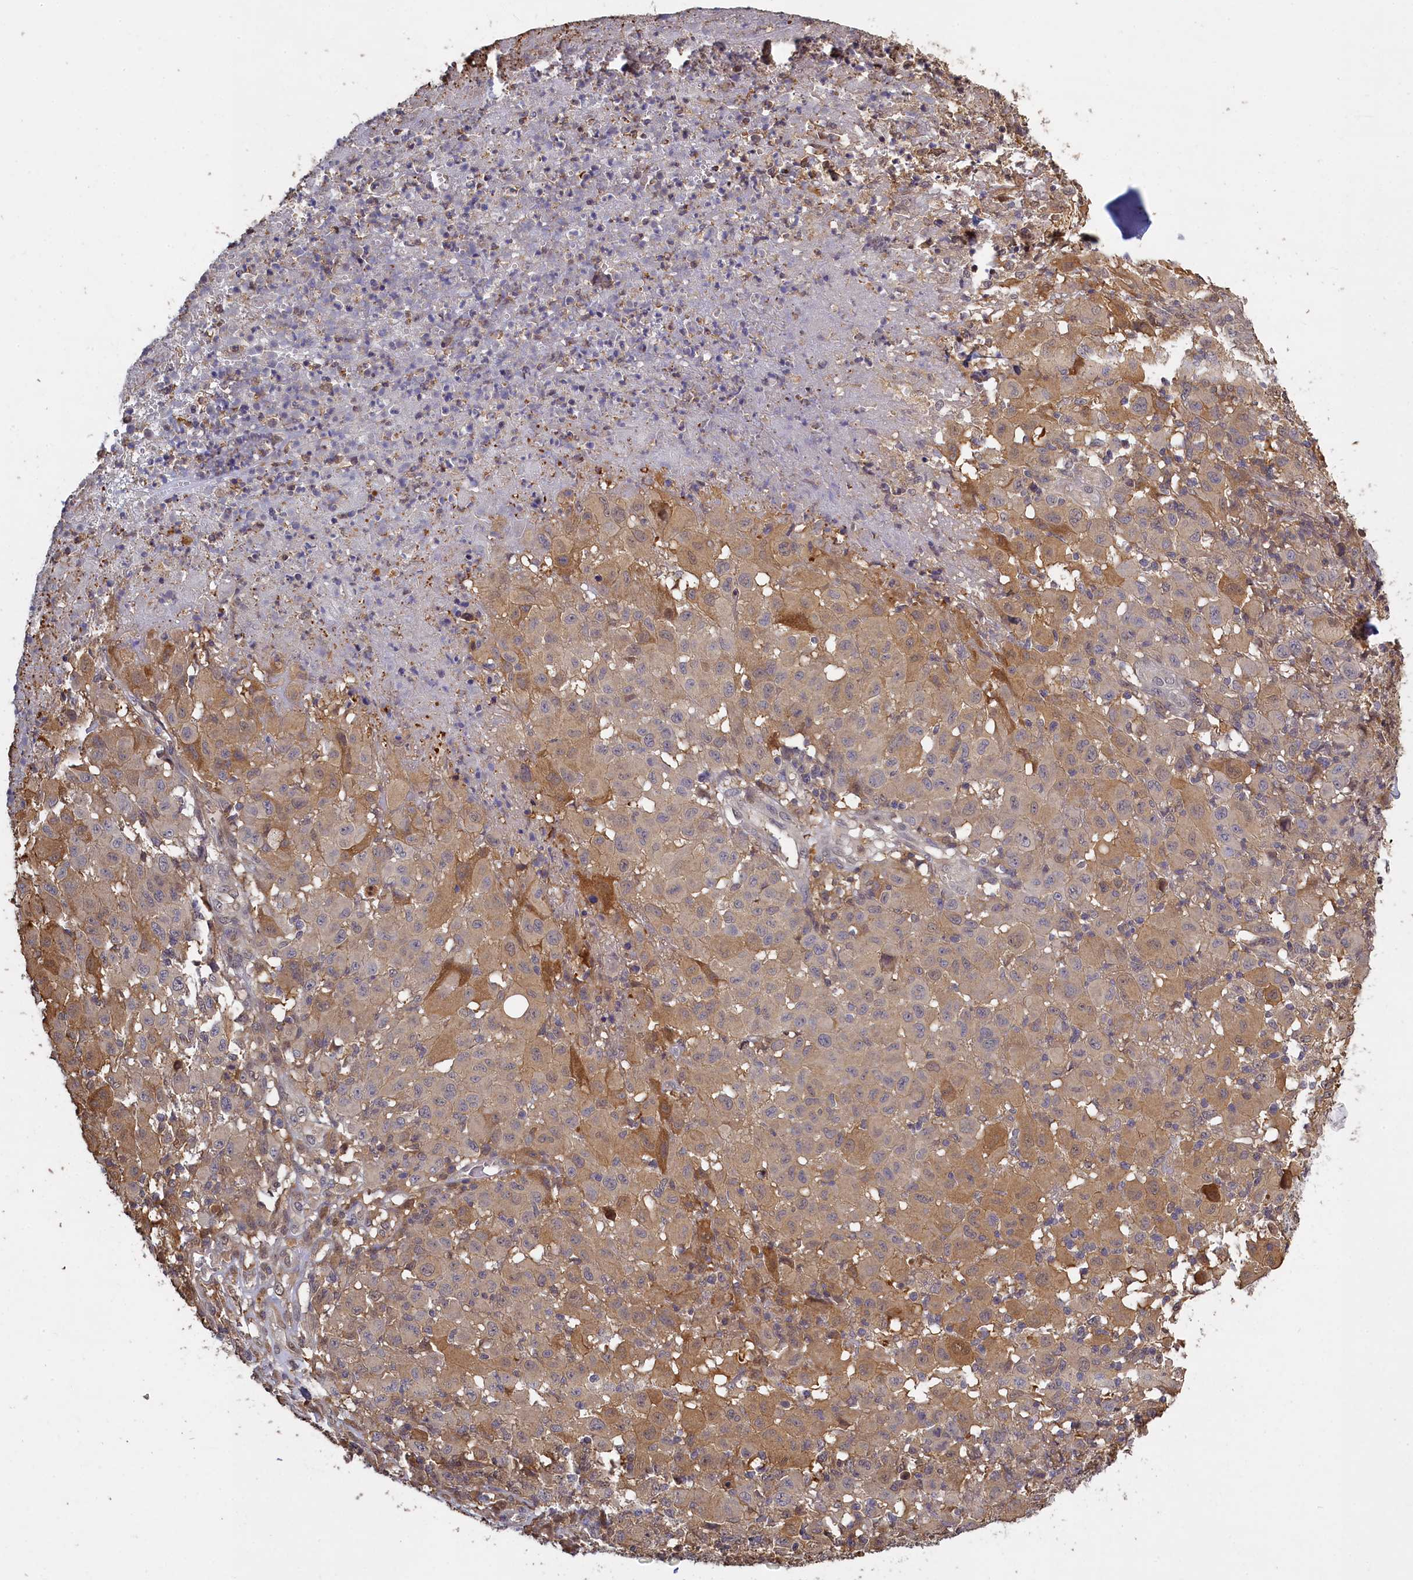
{"staining": {"intensity": "moderate", "quantity": "25%-75%", "location": "cytoplasmic/membranous"}, "tissue": "melanoma", "cell_type": "Tumor cells", "image_type": "cancer", "snomed": [{"axis": "morphology", "description": "Malignant melanoma, NOS"}, {"axis": "topography", "description": "Skin"}], "caption": "Moderate cytoplasmic/membranous protein staining is identified in about 25%-75% of tumor cells in melanoma.", "gene": "UCHL3", "patient": {"sex": "male", "age": 73}}